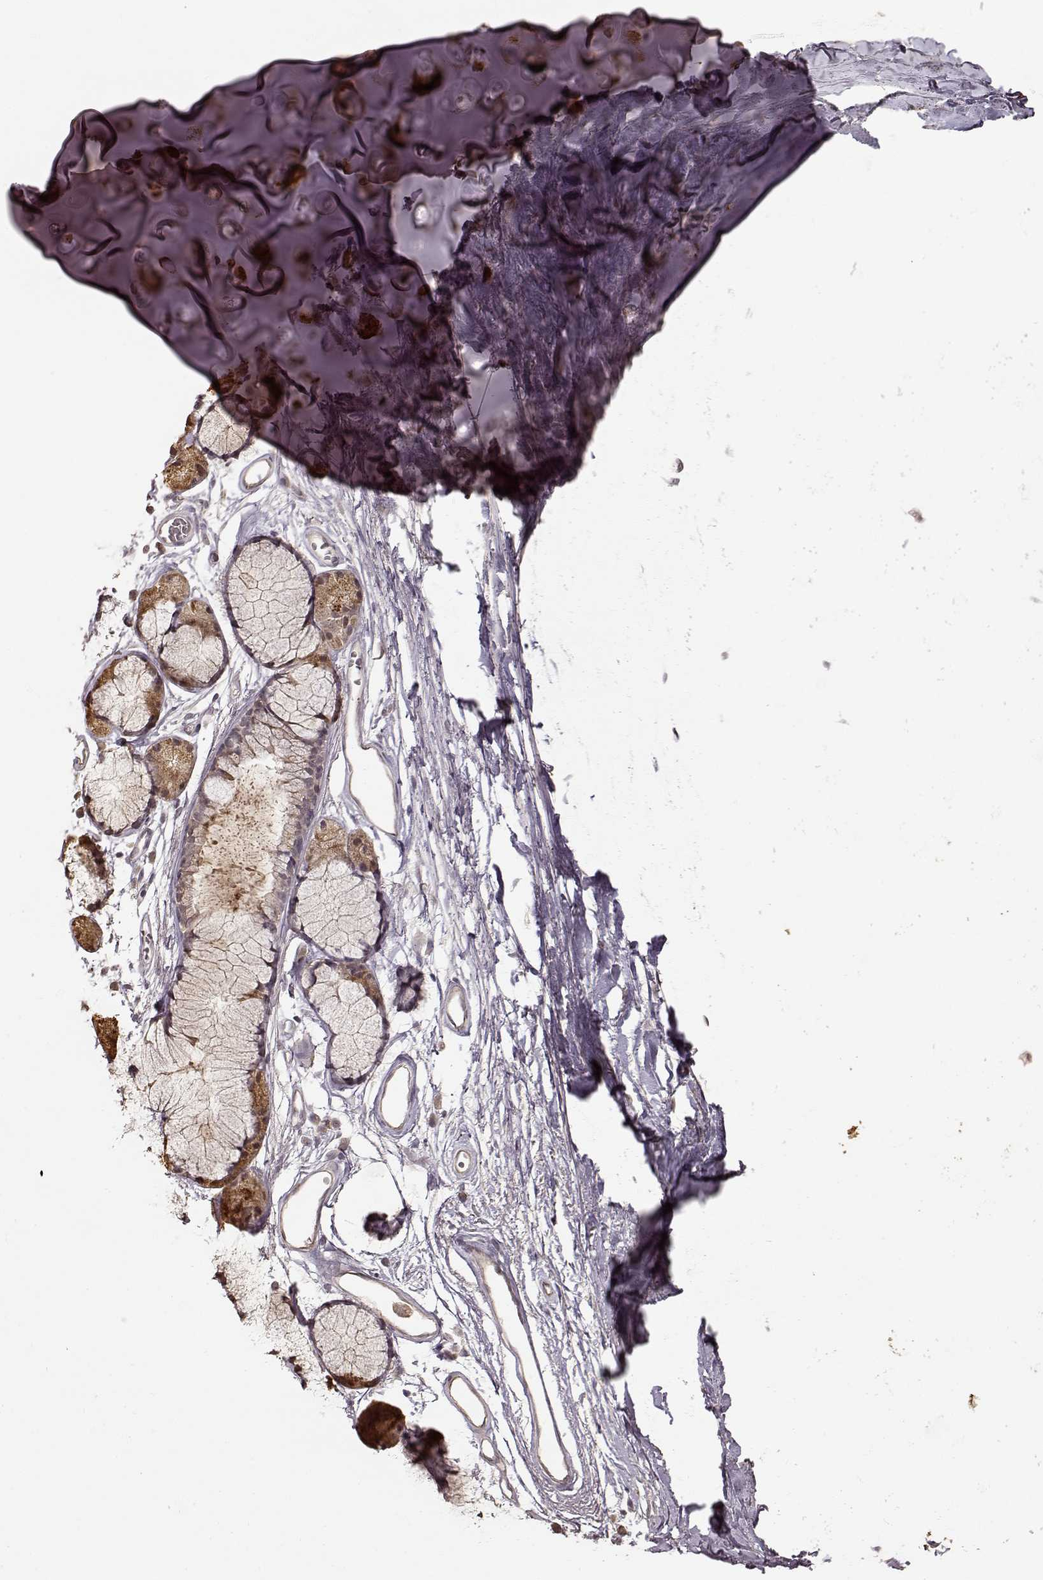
{"staining": {"intensity": "negative", "quantity": "none", "location": "none"}, "tissue": "soft tissue", "cell_type": "Chondrocytes", "image_type": "normal", "snomed": [{"axis": "morphology", "description": "Normal tissue, NOS"}, {"axis": "topography", "description": "Cartilage tissue"}, {"axis": "topography", "description": "Bronchus"}], "caption": "A high-resolution micrograph shows IHC staining of normal soft tissue, which exhibits no significant staining in chondrocytes.", "gene": "CRB1", "patient": {"sex": "female", "age": 79}}